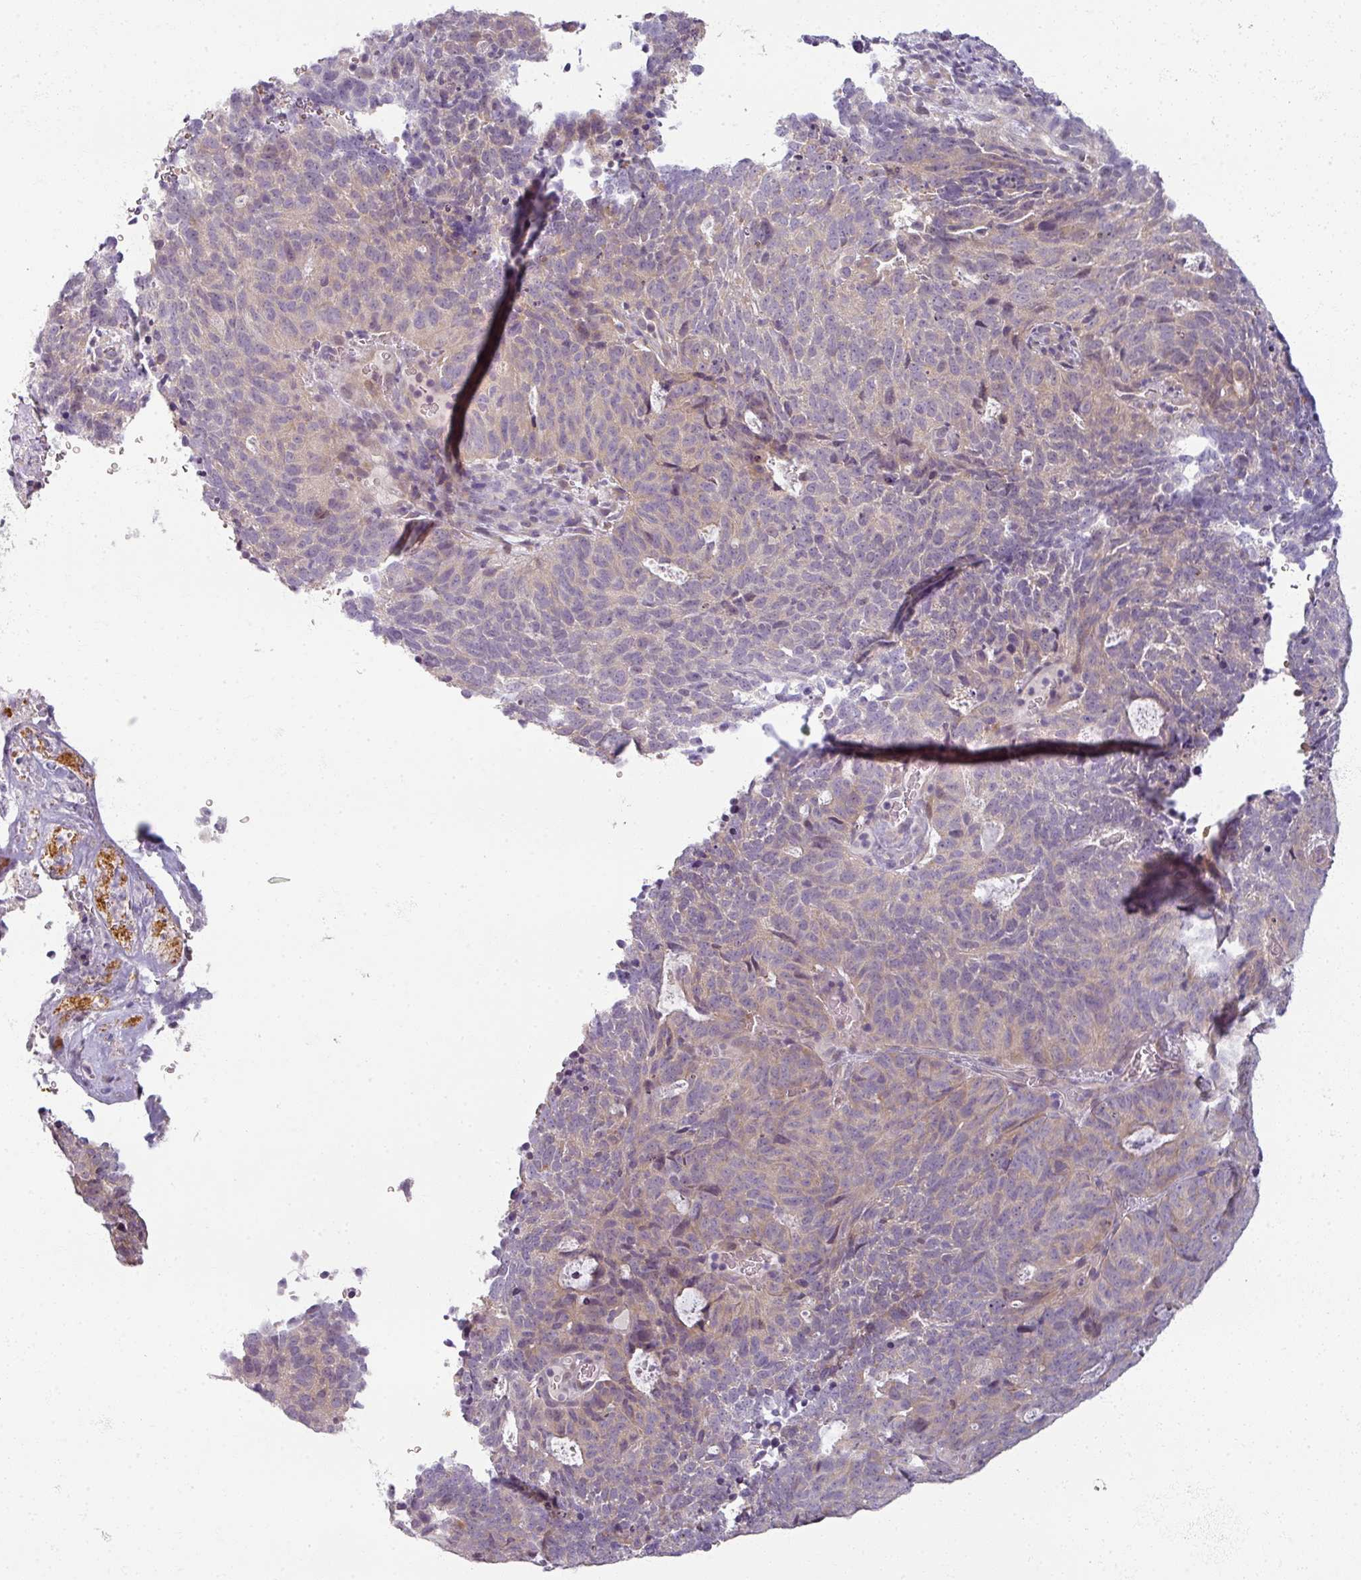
{"staining": {"intensity": "weak", "quantity": "25%-75%", "location": "cytoplasmic/membranous"}, "tissue": "cervical cancer", "cell_type": "Tumor cells", "image_type": "cancer", "snomed": [{"axis": "morphology", "description": "Adenocarcinoma, NOS"}, {"axis": "topography", "description": "Cervix"}], "caption": "Human adenocarcinoma (cervical) stained with a brown dye exhibits weak cytoplasmic/membranous positive positivity in approximately 25%-75% of tumor cells.", "gene": "MYMK", "patient": {"sex": "female", "age": 38}}